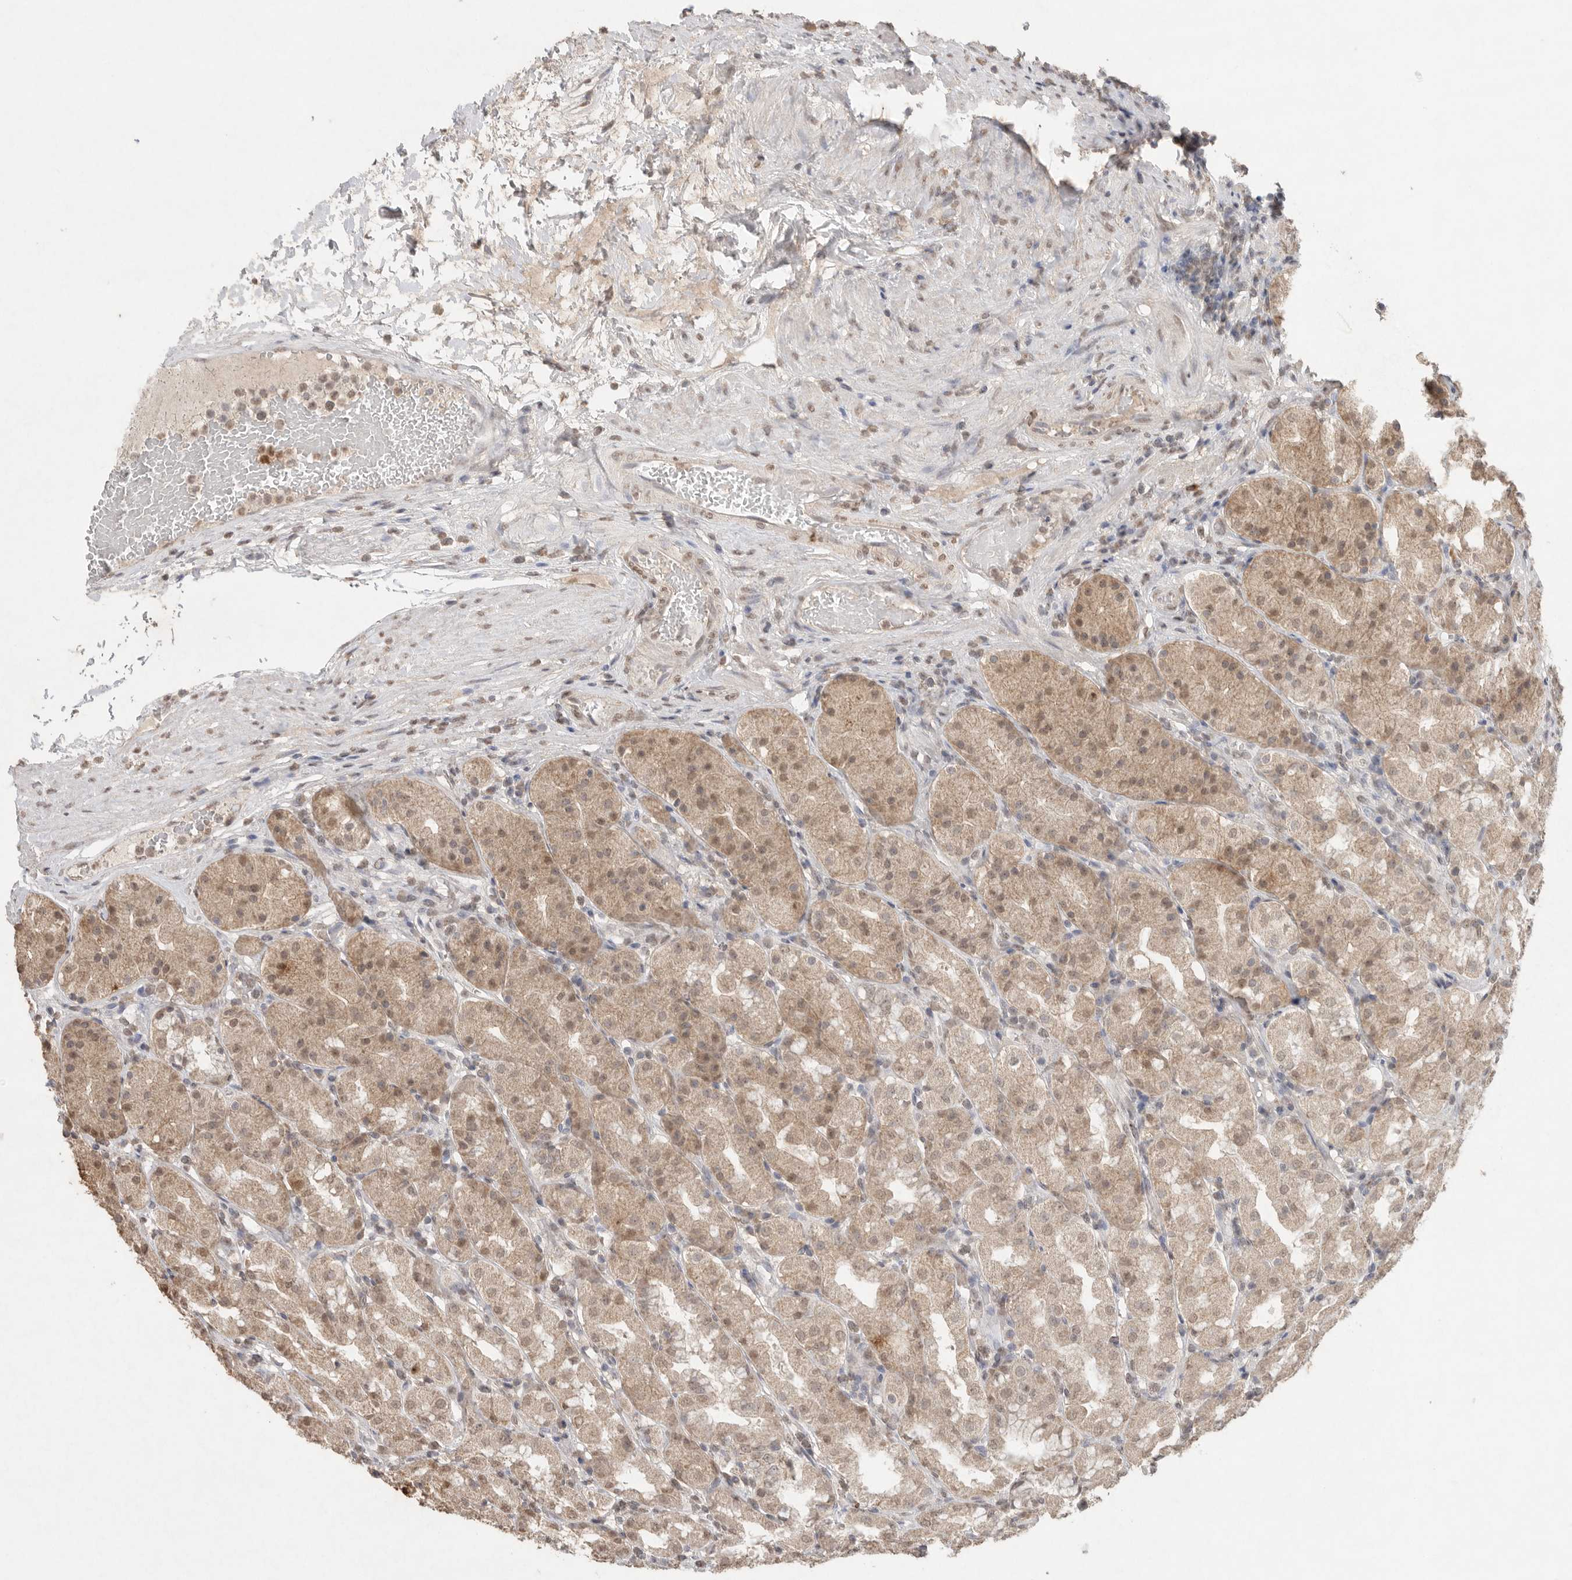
{"staining": {"intensity": "weak", "quantity": "25%-75%", "location": "cytoplasmic/membranous"}, "tissue": "stomach", "cell_type": "Glandular cells", "image_type": "normal", "snomed": [{"axis": "morphology", "description": "Normal tissue, NOS"}, {"axis": "topography", "description": "Stomach, lower"}], "caption": "Protein expression analysis of normal stomach demonstrates weak cytoplasmic/membranous staining in approximately 25%-75% of glandular cells. (DAB IHC with brightfield microscopy, high magnification).", "gene": "KLK5", "patient": {"sex": "female", "age": 56}}